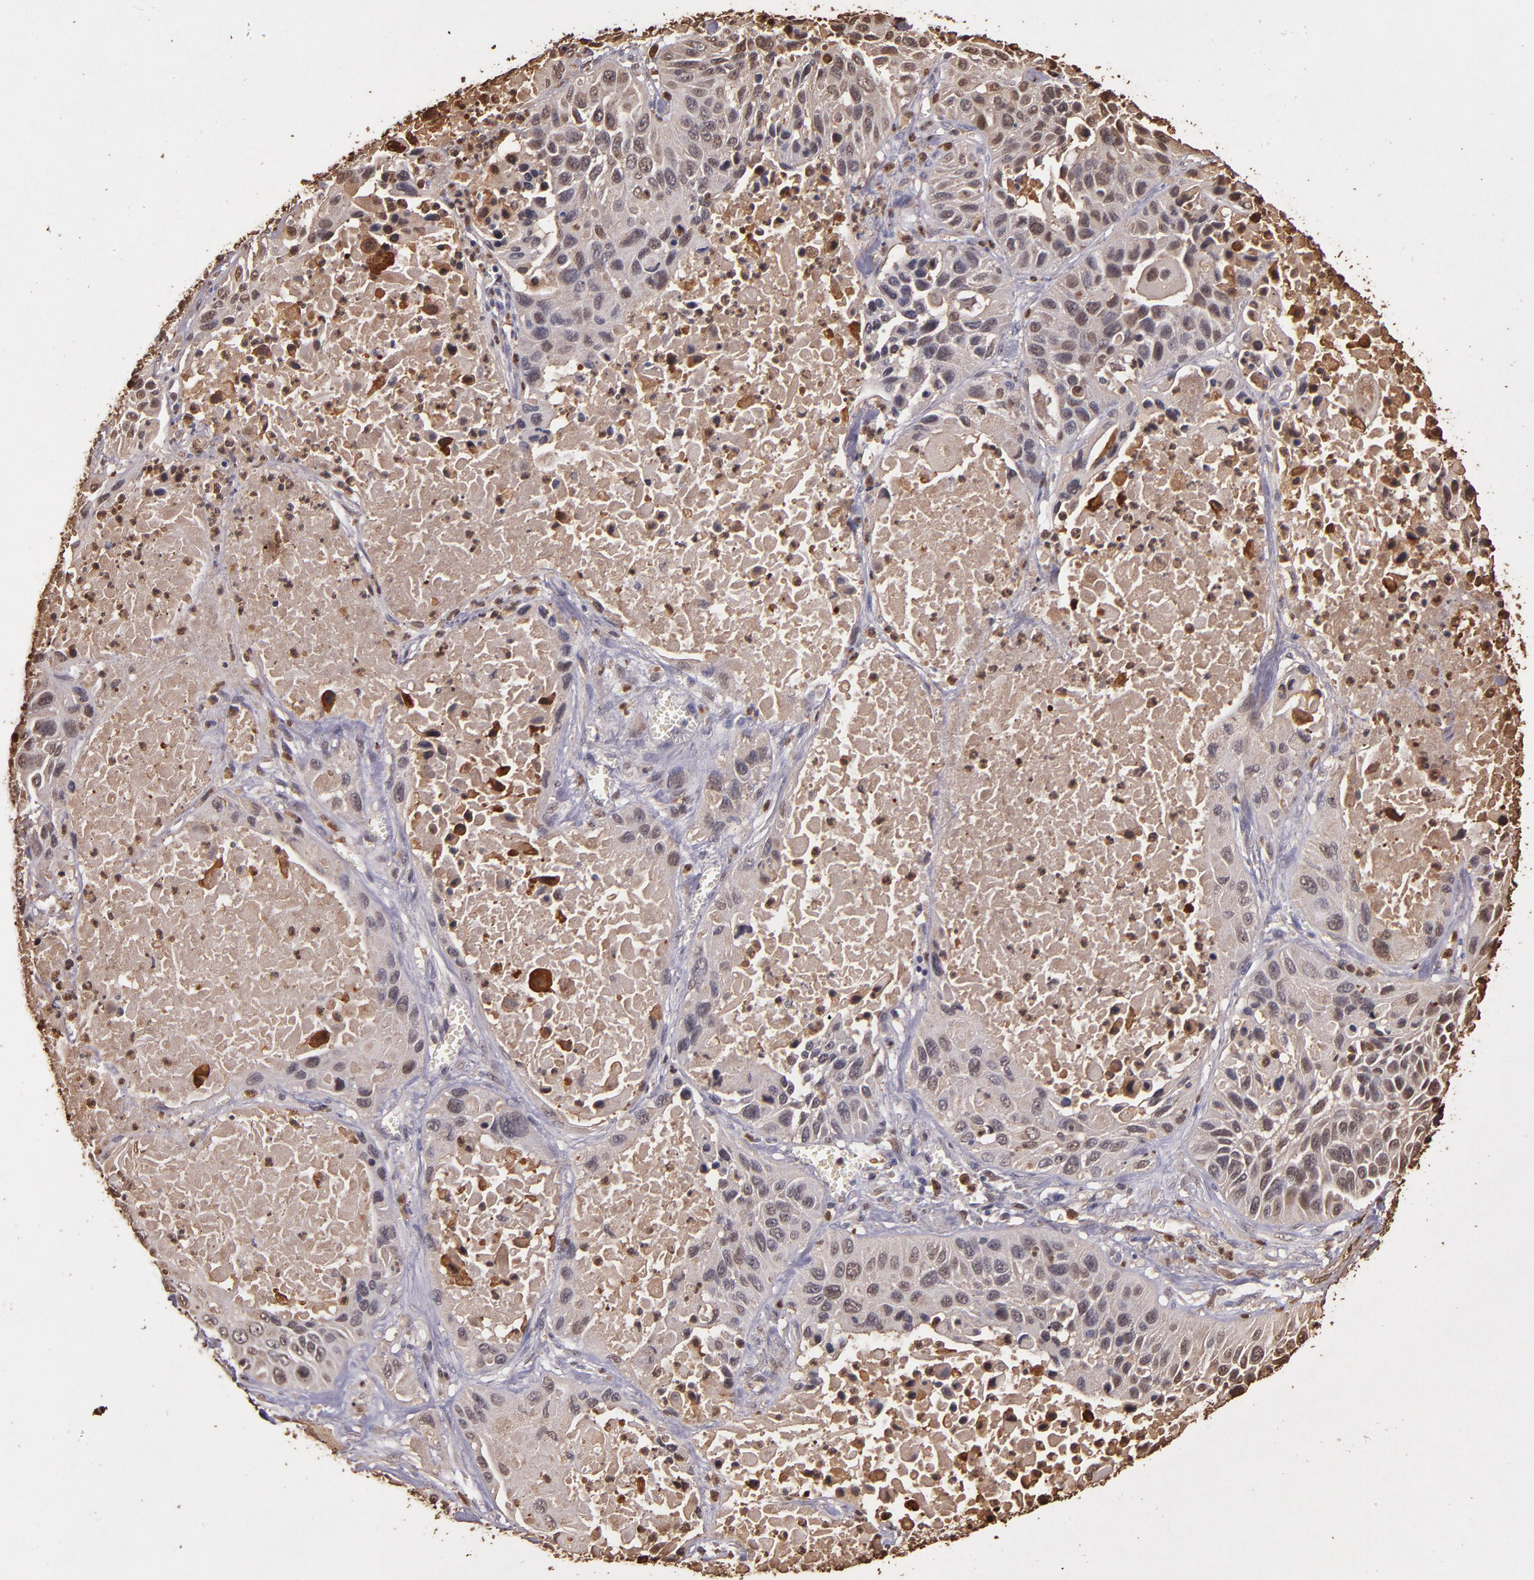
{"staining": {"intensity": "weak", "quantity": "<25%", "location": "cytoplasmic/membranous,nuclear"}, "tissue": "lung cancer", "cell_type": "Tumor cells", "image_type": "cancer", "snomed": [{"axis": "morphology", "description": "Squamous cell carcinoma, NOS"}, {"axis": "topography", "description": "Lung"}], "caption": "Tumor cells are negative for protein expression in human squamous cell carcinoma (lung). (DAB (3,3'-diaminobenzidine) immunohistochemistry (IHC) with hematoxylin counter stain).", "gene": "S100A6", "patient": {"sex": "female", "age": 76}}